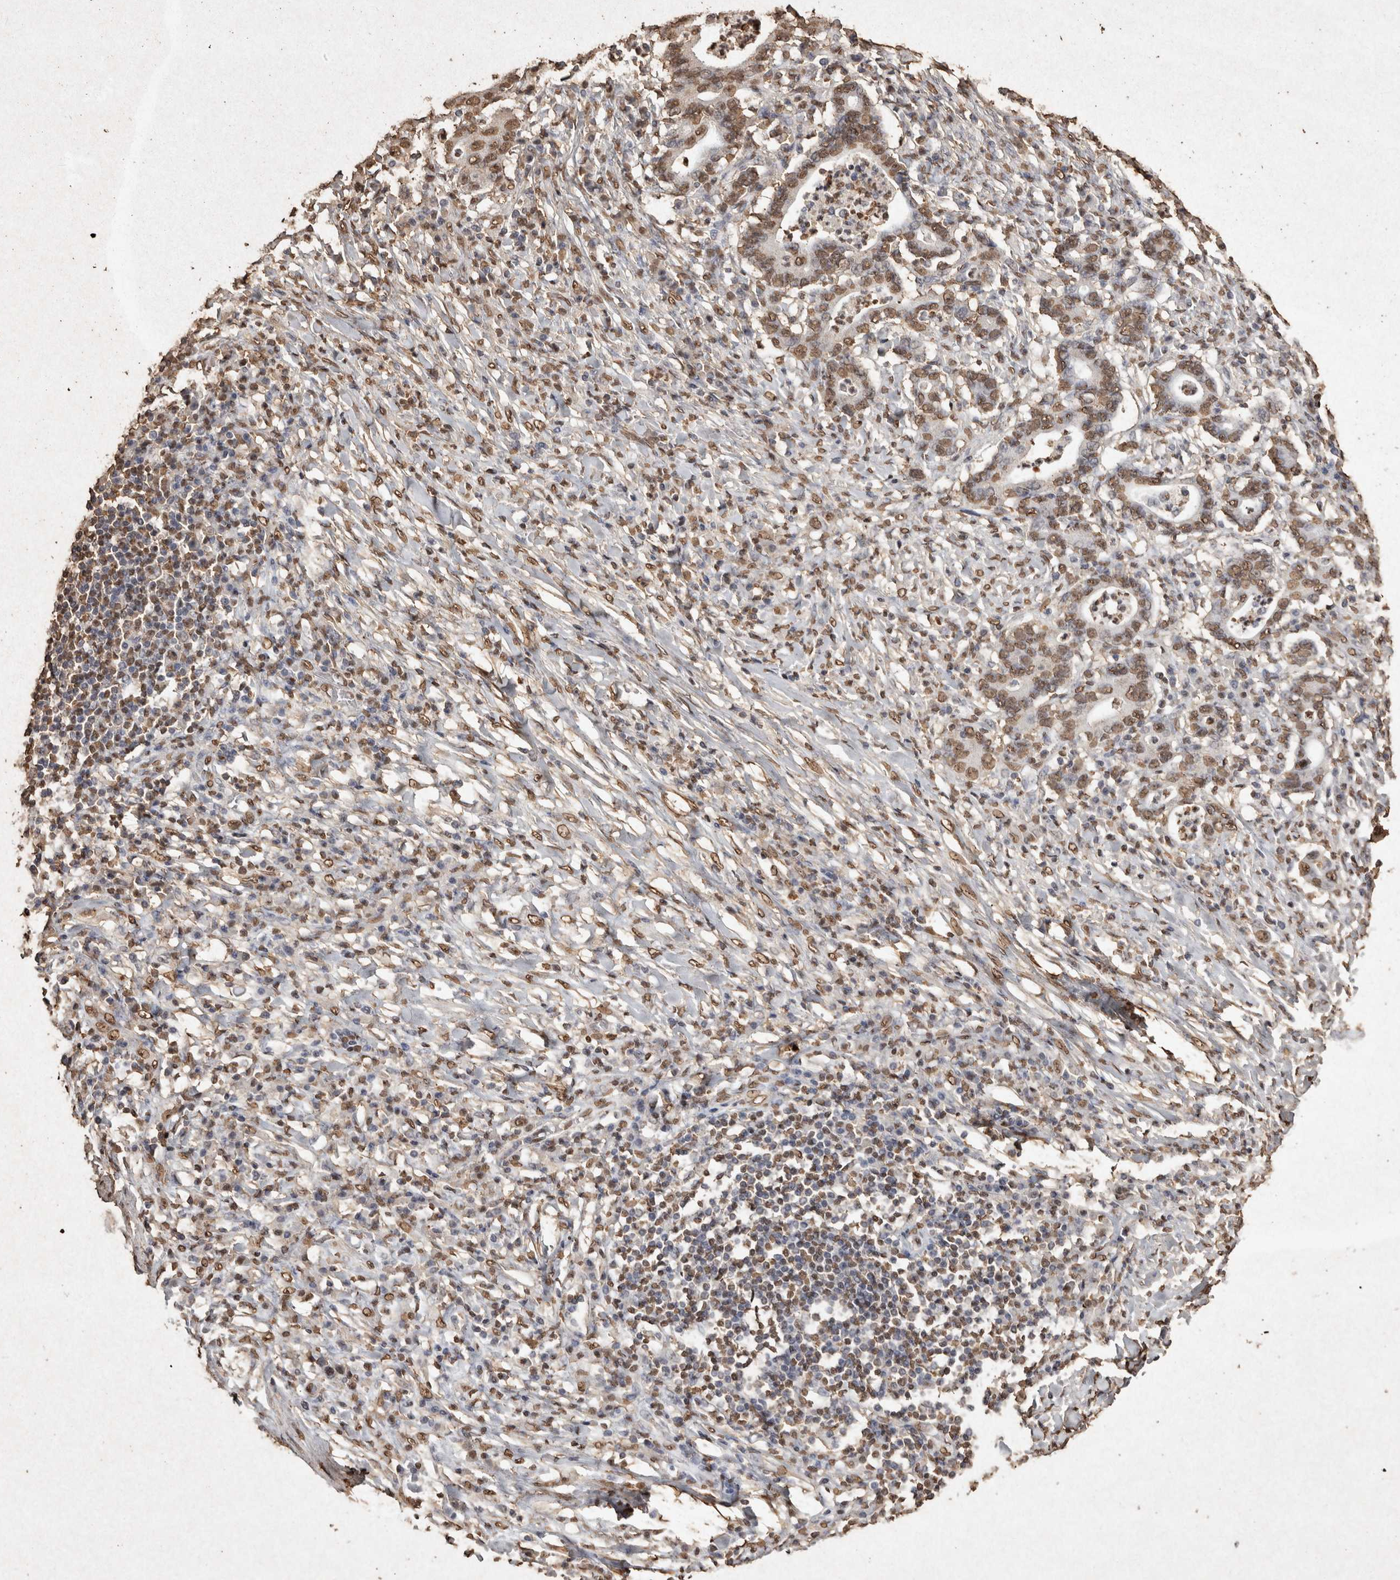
{"staining": {"intensity": "moderate", "quantity": ">75%", "location": "nuclear"}, "tissue": "stomach cancer", "cell_type": "Tumor cells", "image_type": "cancer", "snomed": [{"axis": "morphology", "description": "Normal tissue, NOS"}, {"axis": "morphology", "description": "Adenocarcinoma, NOS"}, {"axis": "topography", "description": "Esophagus"}, {"axis": "topography", "description": "Stomach, upper"}, {"axis": "topography", "description": "Peripheral nerve tissue"}], "caption": "This histopathology image displays IHC staining of human adenocarcinoma (stomach), with medium moderate nuclear expression in about >75% of tumor cells.", "gene": "FSTL3", "patient": {"sex": "male", "age": 62}}